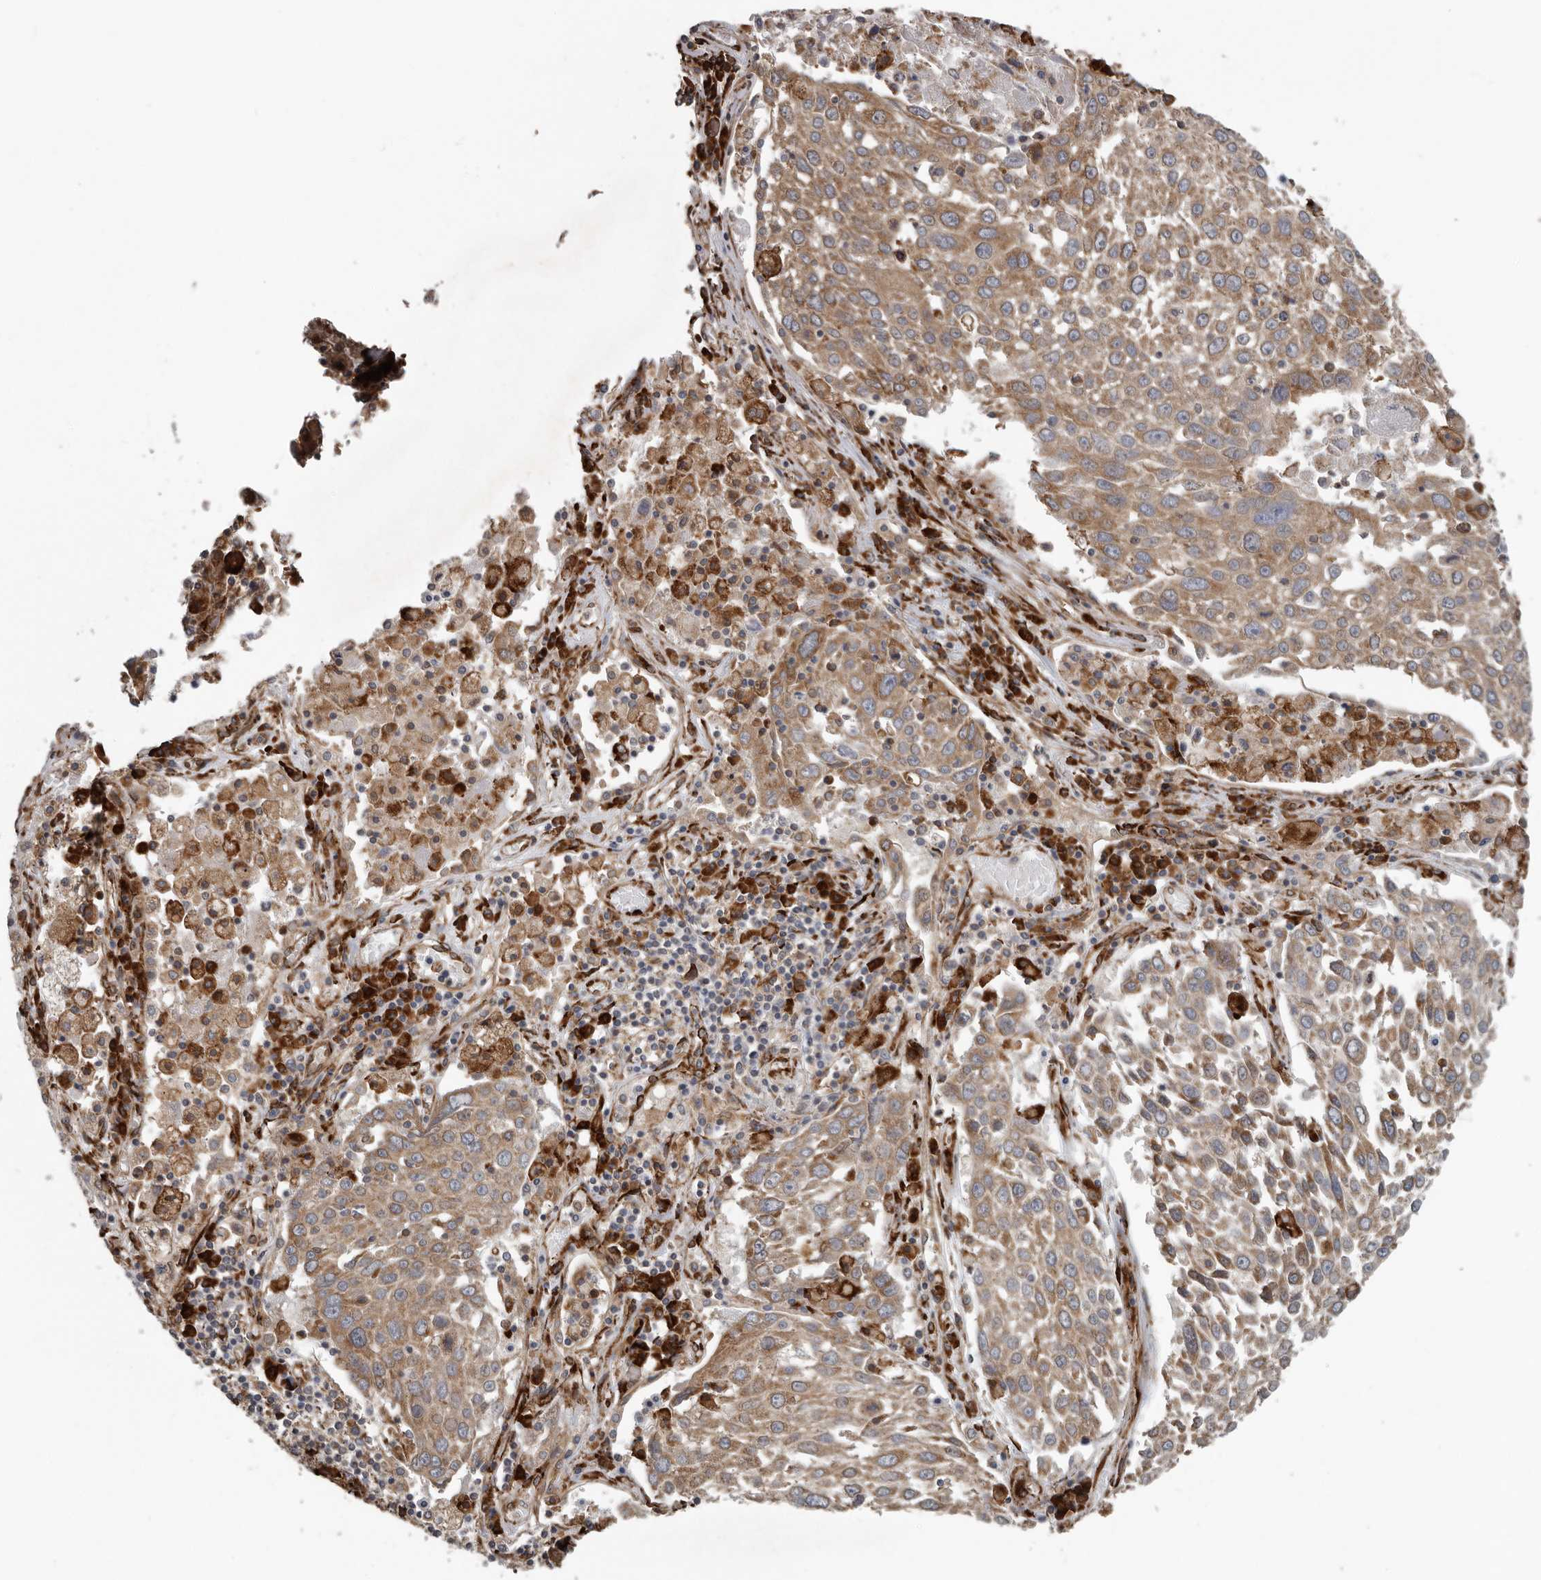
{"staining": {"intensity": "moderate", "quantity": ">75%", "location": "cytoplasmic/membranous"}, "tissue": "lung cancer", "cell_type": "Tumor cells", "image_type": "cancer", "snomed": [{"axis": "morphology", "description": "Squamous cell carcinoma, NOS"}, {"axis": "topography", "description": "Lung"}], "caption": "Squamous cell carcinoma (lung) stained with immunohistochemistry demonstrates moderate cytoplasmic/membranous positivity in about >75% of tumor cells.", "gene": "CEP350", "patient": {"sex": "male", "age": 65}}